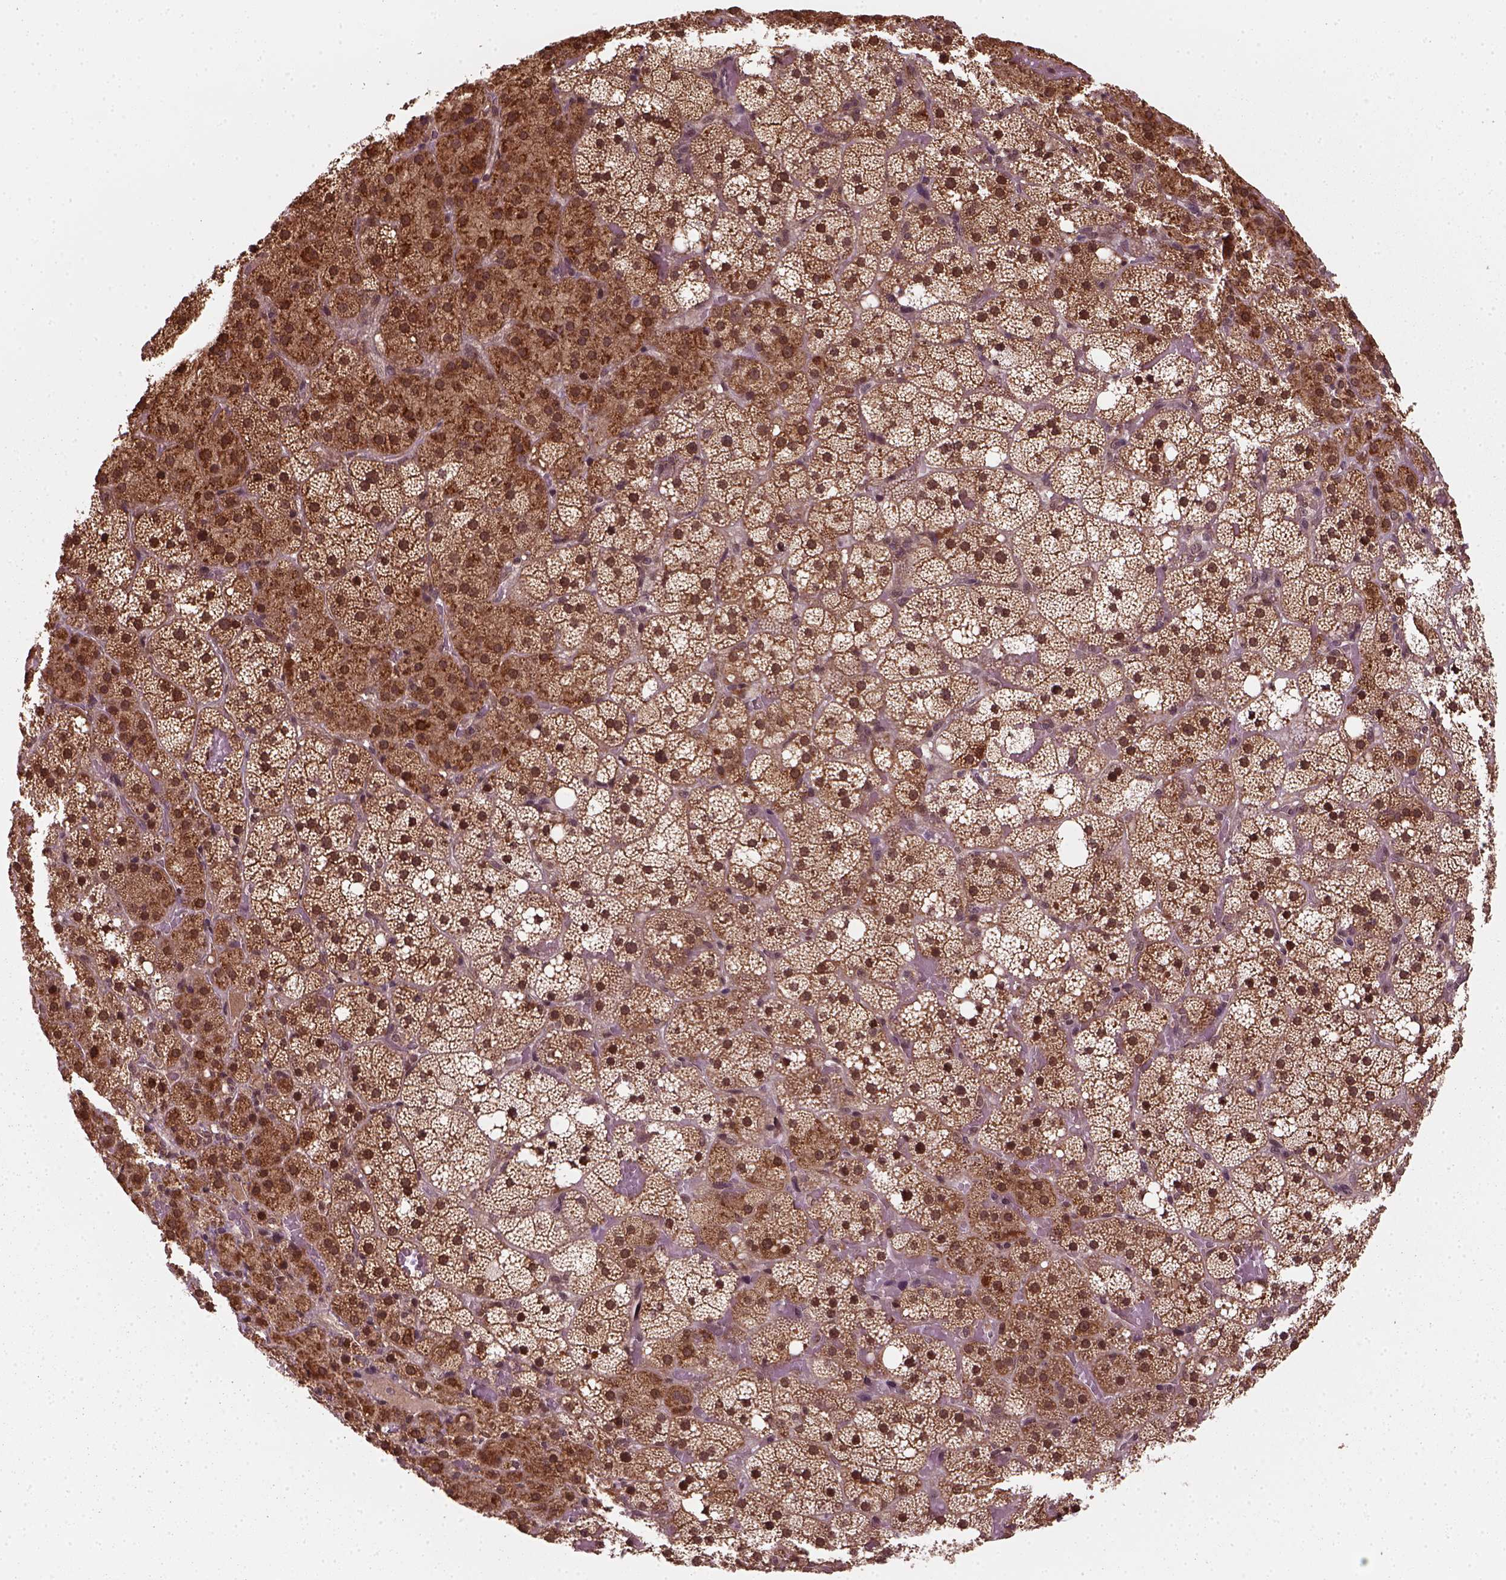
{"staining": {"intensity": "moderate", "quantity": ">75%", "location": "cytoplasmic/membranous,nuclear"}, "tissue": "adrenal gland", "cell_type": "Glandular cells", "image_type": "normal", "snomed": [{"axis": "morphology", "description": "Normal tissue, NOS"}, {"axis": "topography", "description": "Adrenal gland"}], "caption": "Glandular cells demonstrate moderate cytoplasmic/membranous,nuclear expression in about >75% of cells in unremarkable adrenal gland. (brown staining indicates protein expression, while blue staining denotes nuclei).", "gene": "NUDT9", "patient": {"sex": "male", "age": 53}}